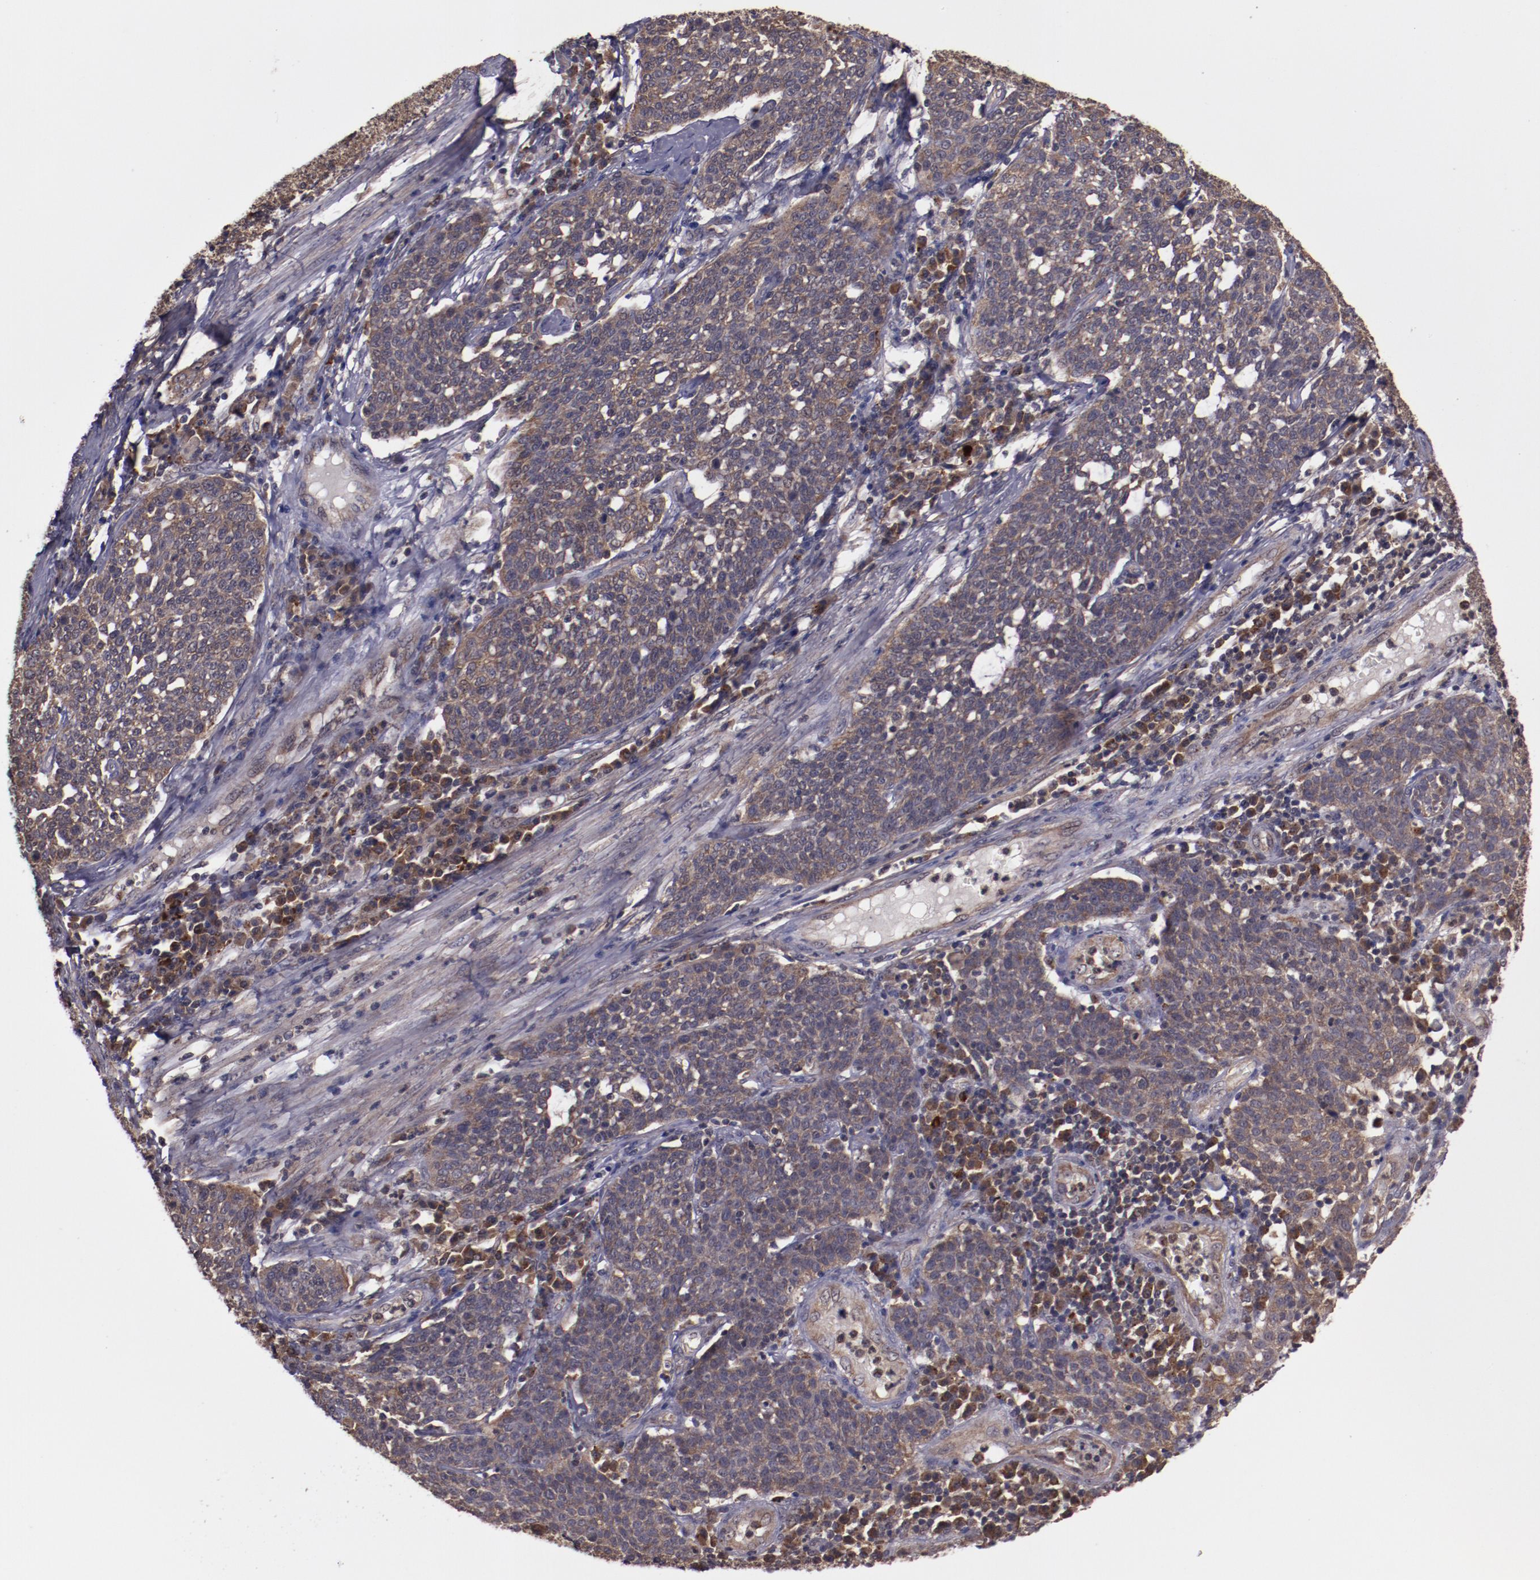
{"staining": {"intensity": "weak", "quantity": ">75%", "location": "cytoplasmic/membranous"}, "tissue": "cervical cancer", "cell_type": "Tumor cells", "image_type": "cancer", "snomed": [{"axis": "morphology", "description": "Squamous cell carcinoma, NOS"}, {"axis": "topography", "description": "Cervix"}], "caption": "Immunohistochemical staining of cervical cancer (squamous cell carcinoma) demonstrates low levels of weak cytoplasmic/membranous protein staining in about >75% of tumor cells.", "gene": "FTSJ1", "patient": {"sex": "female", "age": 34}}